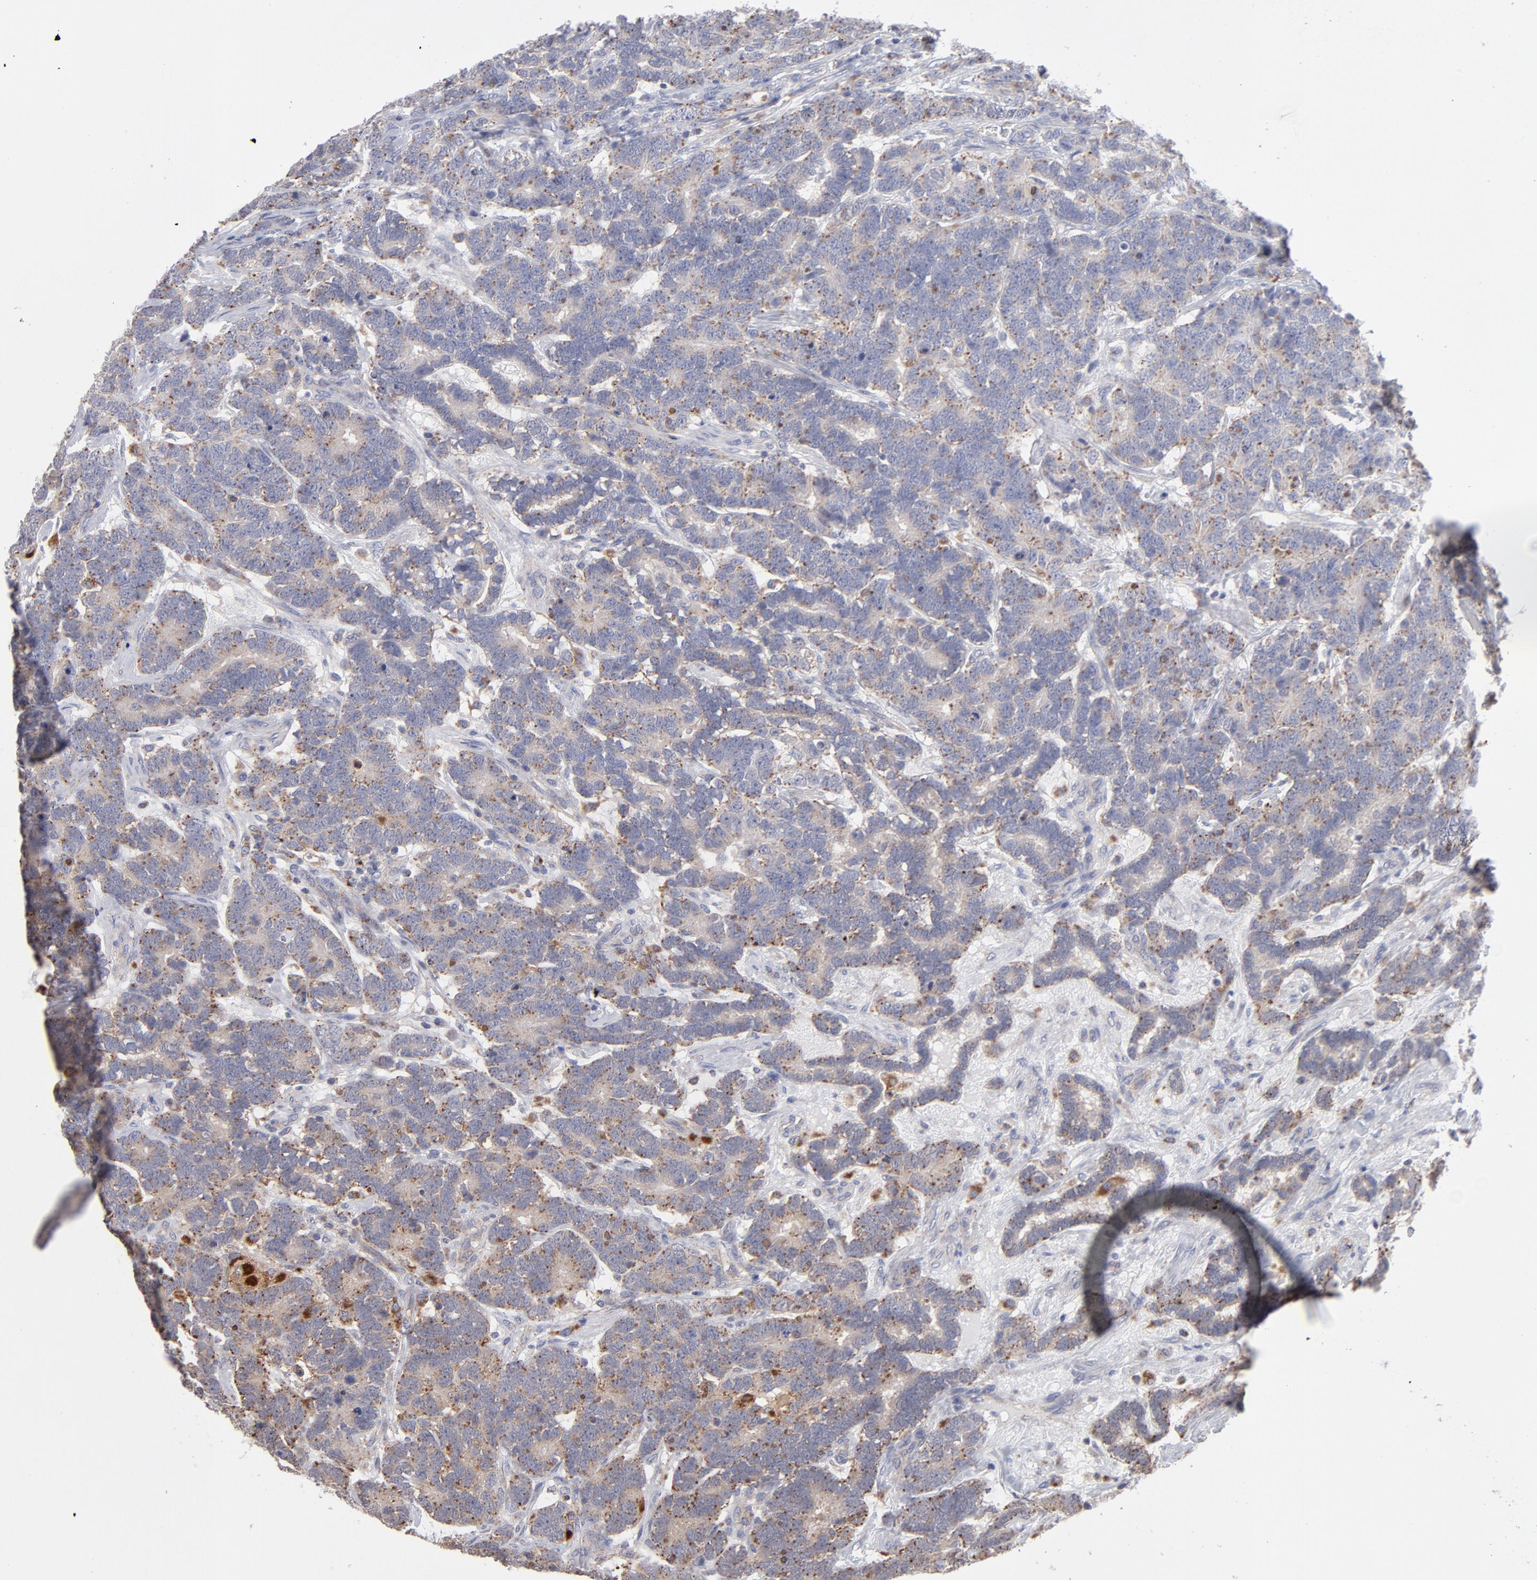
{"staining": {"intensity": "weak", "quantity": ">75%", "location": "cytoplasmic/membranous"}, "tissue": "testis cancer", "cell_type": "Tumor cells", "image_type": "cancer", "snomed": [{"axis": "morphology", "description": "Carcinoma, Embryonal, NOS"}, {"axis": "topography", "description": "Testis"}], "caption": "Protein staining of testis cancer tissue exhibits weak cytoplasmic/membranous expression in about >75% of tumor cells. (DAB (3,3'-diaminobenzidine) = brown stain, brightfield microscopy at high magnification).", "gene": "RRAGB", "patient": {"sex": "male", "age": 26}}